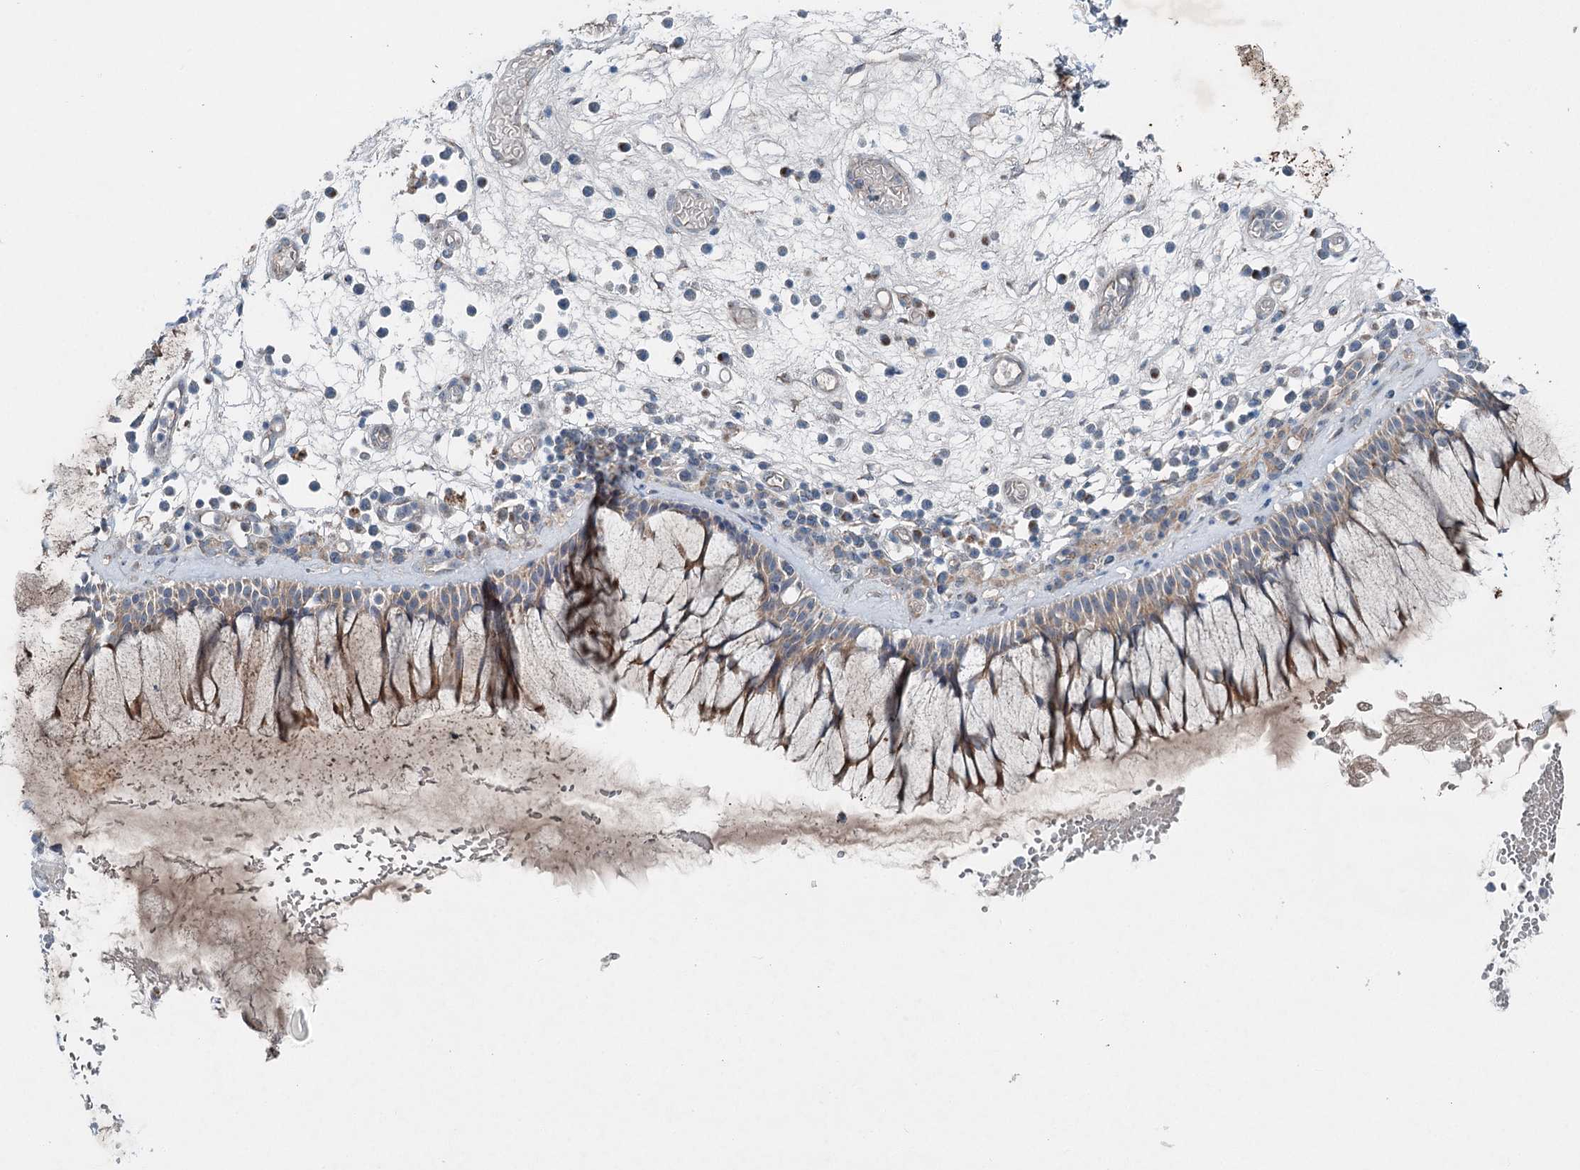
{"staining": {"intensity": "moderate", "quantity": "25%-75%", "location": "cytoplasmic/membranous"}, "tissue": "nasopharynx", "cell_type": "Respiratory epithelial cells", "image_type": "normal", "snomed": [{"axis": "morphology", "description": "Normal tissue, NOS"}, {"axis": "morphology", "description": "Inflammation, NOS"}, {"axis": "topography", "description": "Nasopharynx"}], "caption": "Immunohistochemistry (IHC) staining of unremarkable nasopharynx, which reveals medium levels of moderate cytoplasmic/membranous positivity in about 25%-75% of respiratory epithelial cells indicating moderate cytoplasmic/membranous protein expression. The staining was performed using DAB (3,3'-diaminobenzidine) (brown) for protein detection and nuclei were counterstained in hematoxylin (blue).", "gene": "CHCHD5", "patient": {"sex": "male", "age": 70}}